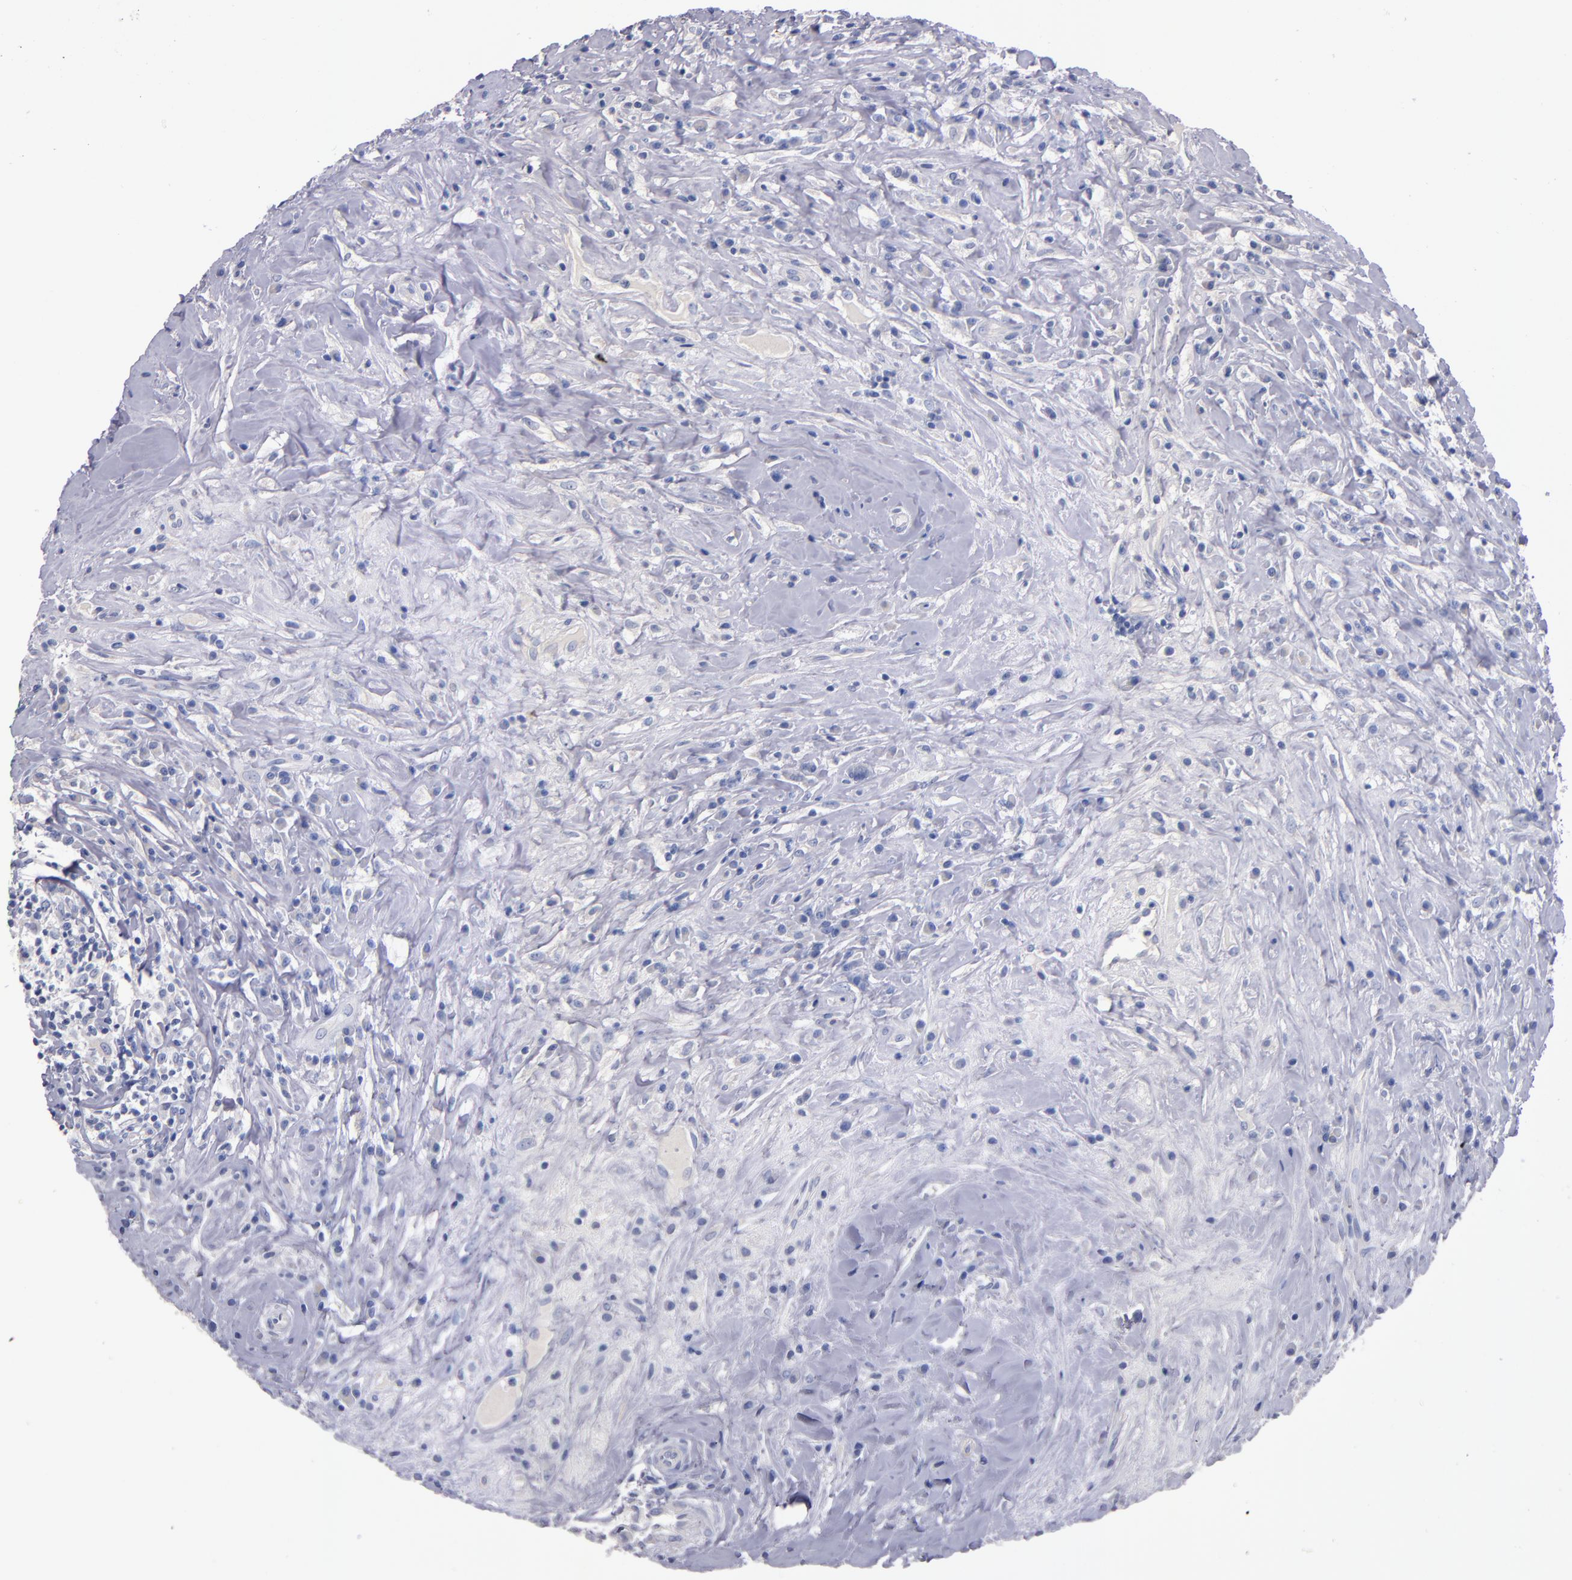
{"staining": {"intensity": "negative", "quantity": "none", "location": "none"}, "tissue": "lymphoma", "cell_type": "Tumor cells", "image_type": "cancer", "snomed": [{"axis": "morphology", "description": "Hodgkin's disease, NOS"}, {"axis": "topography", "description": "Lymph node"}], "caption": "A micrograph of human Hodgkin's disease is negative for staining in tumor cells.", "gene": "CNTNAP2", "patient": {"sex": "female", "age": 25}}